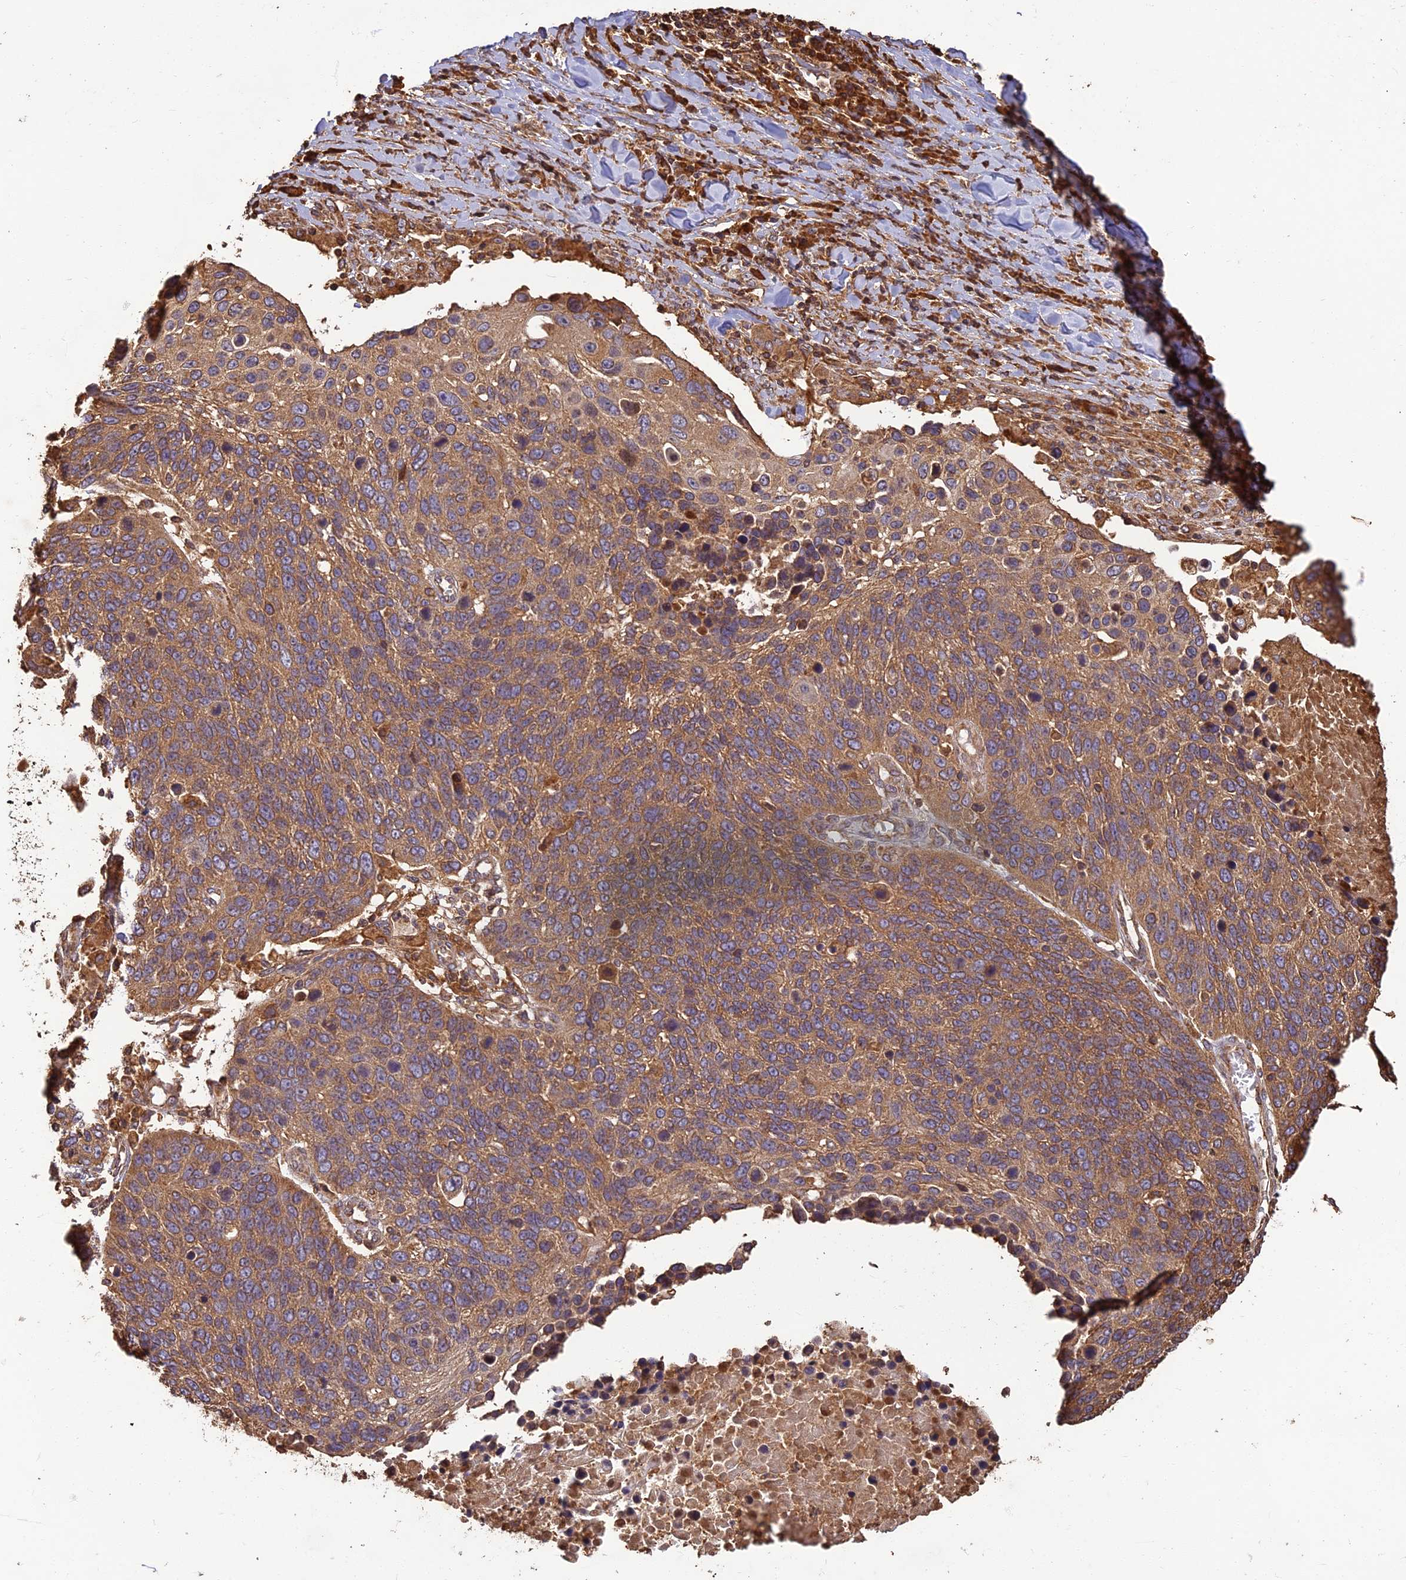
{"staining": {"intensity": "moderate", "quantity": ">75%", "location": "cytoplasmic/membranous"}, "tissue": "lung cancer", "cell_type": "Tumor cells", "image_type": "cancer", "snomed": [{"axis": "morphology", "description": "Normal tissue, NOS"}, {"axis": "morphology", "description": "Squamous cell carcinoma, NOS"}, {"axis": "topography", "description": "Lymph node"}, {"axis": "topography", "description": "Lung"}], "caption": "Protein analysis of lung squamous cell carcinoma tissue shows moderate cytoplasmic/membranous positivity in approximately >75% of tumor cells.", "gene": "CORO1C", "patient": {"sex": "male", "age": 66}}